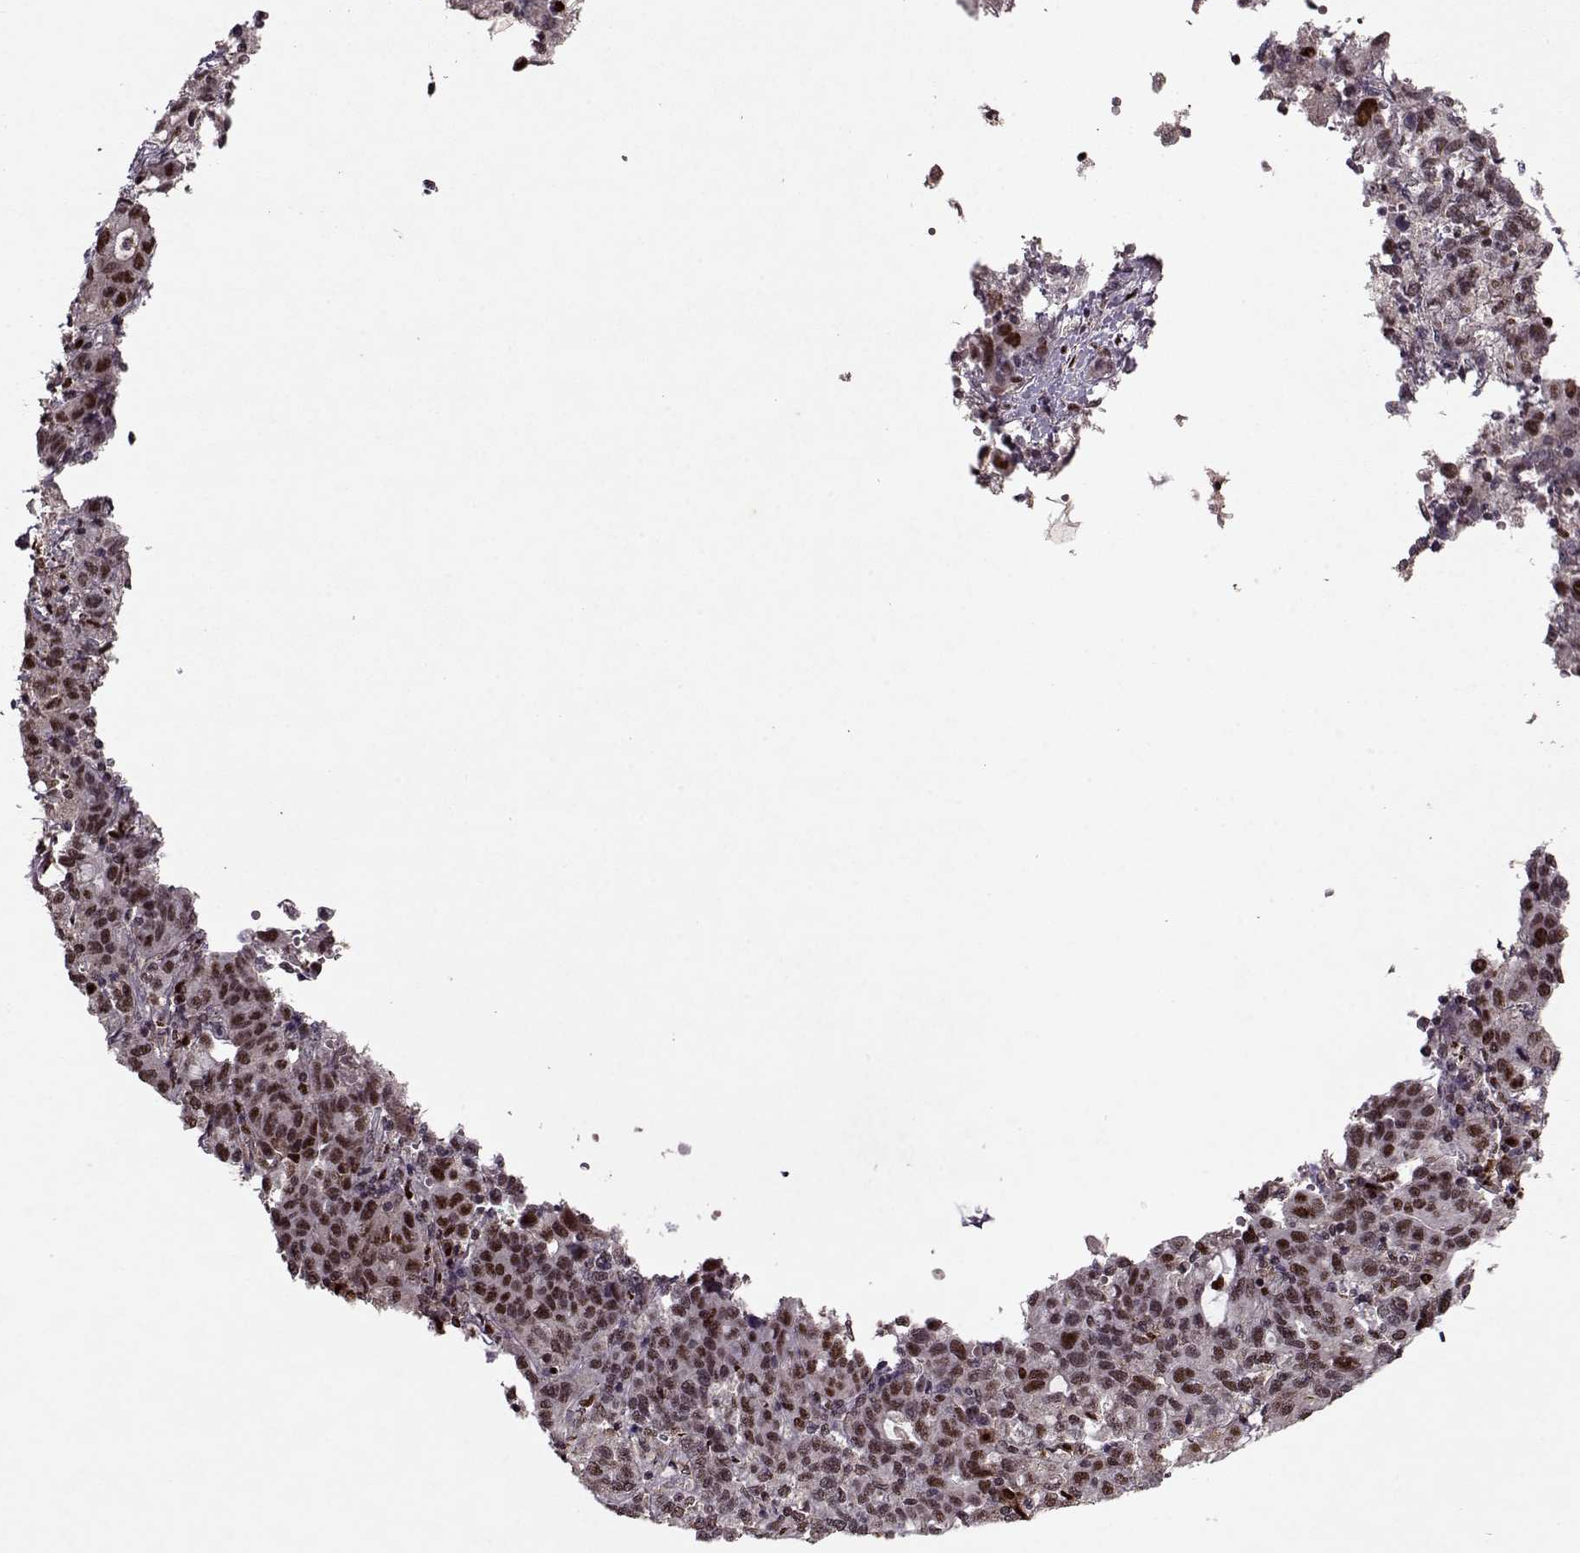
{"staining": {"intensity": "moderate", "quantity": ">75%", "location": "nuclear"}, "tissue": "liver cancer", "cell_type": "Tumor cells", "image_type": "cancer", "snomed": [{"axis": "morphology", "description": "Adenocarcinoma, NOS"}, {"axis": "morphology", "description": "Cholangiocarcinoma"}, {"axis": "topography", "description": "Liver"}], "caption": "The histopathology image shows a brown stain indicating the presence of a protein in the nuclear of tumor cells in liver cancer. The protein of interest is stained brown, and the nuclei are stained in blue (DAB IHC with brightfield microscopy, high magnification).", "gene": "PSMA7", "patient": {"sex": "male", "age": 64}}